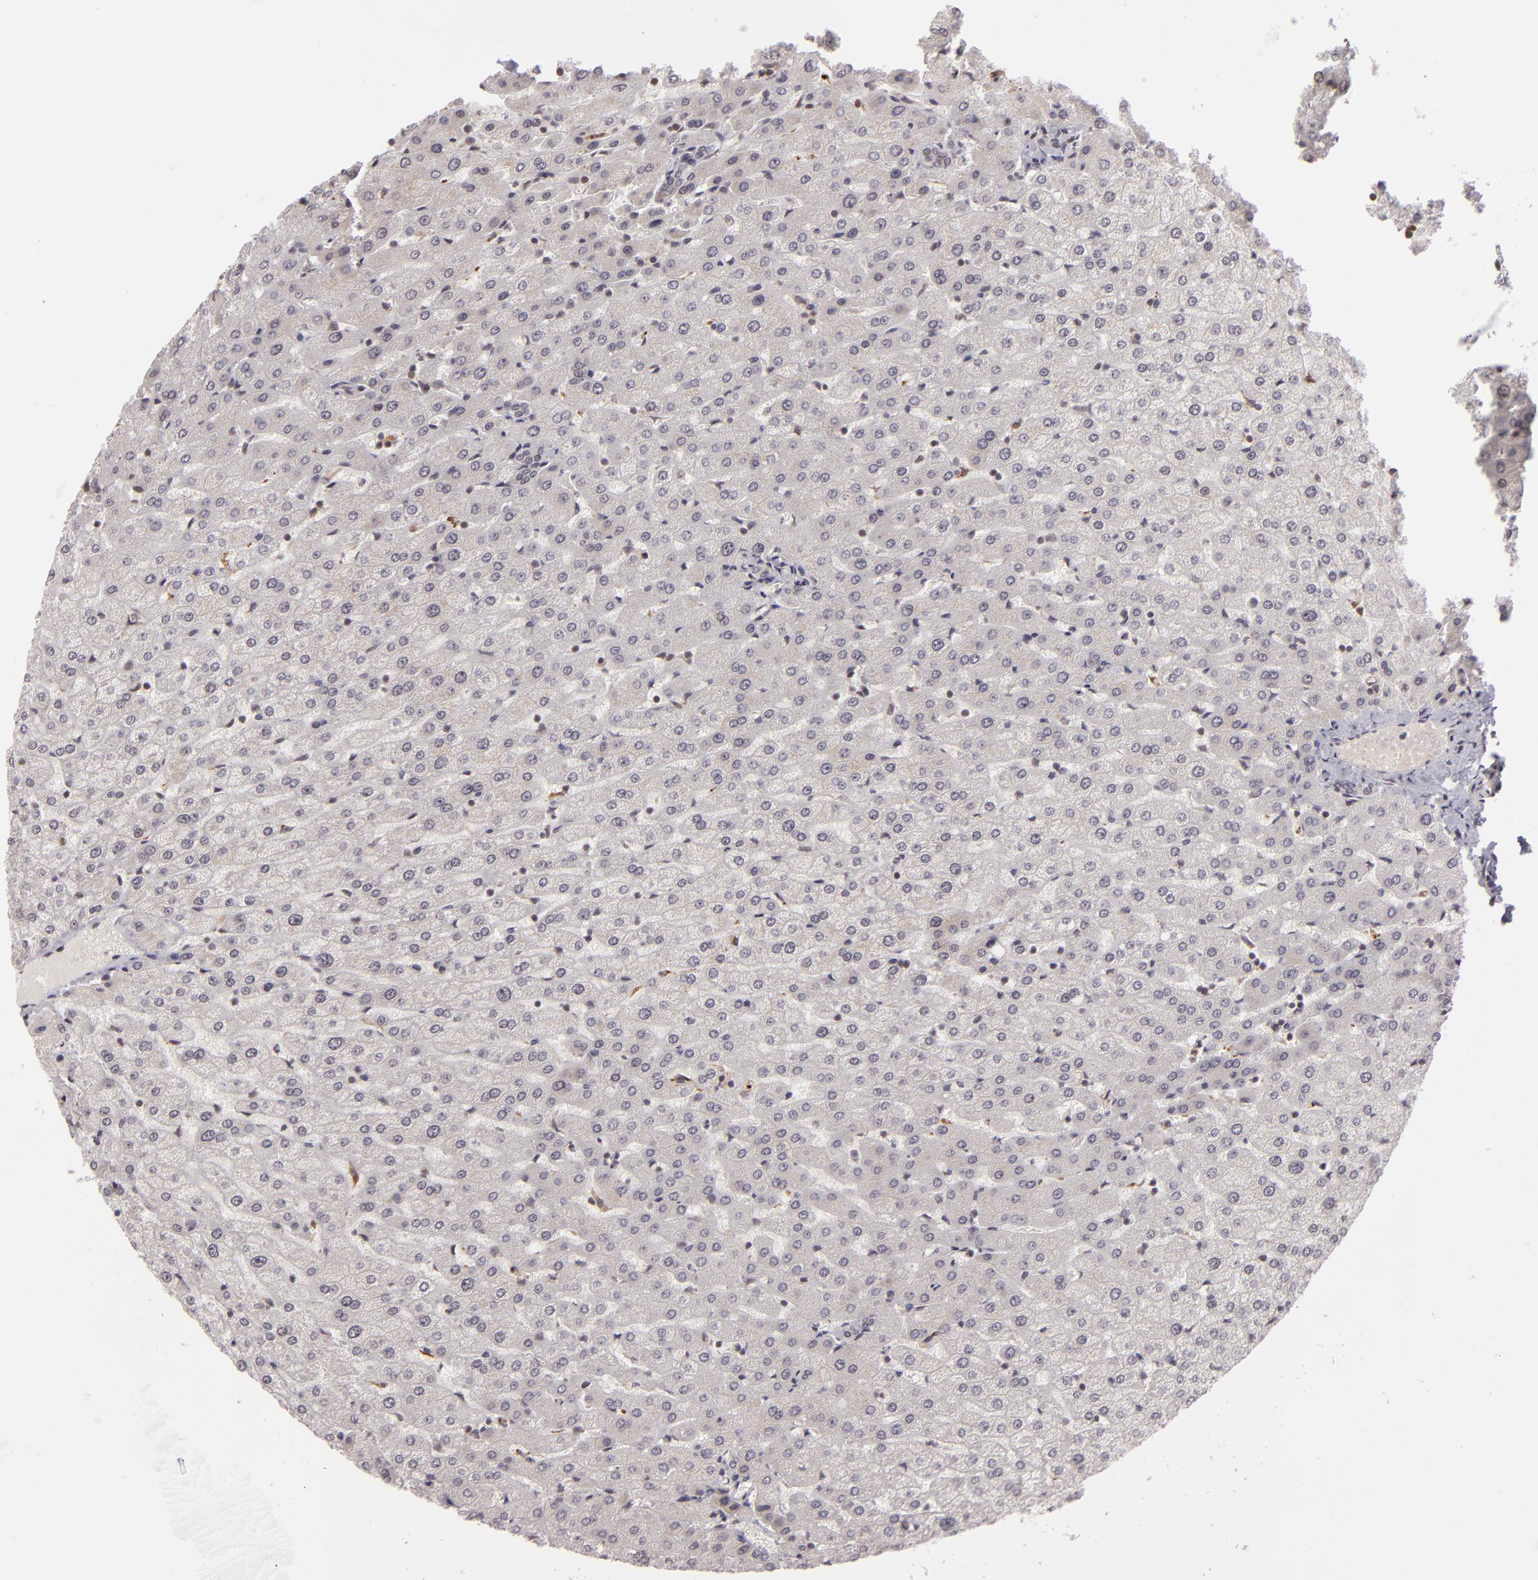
{"staining": {"intensity": "negative", "quantity": "none", "location": "none"}, "tissue": "liver", "cell_type": "Cholangiocytes", "image_type": "normal", "snomed": [{"axis": "morphology", "description": "Normal tissue, NOS"}, {"axis": "morphology", "description": "Fibrosis, NOS"}, {"axis": "topography", "description": "Liver"}], "caption": "Immunohistochemistry (IHC) photomicrograph of benign human liver stained for a protein (brown), which demonstrates no positivity in cholangiocytes.", "gene": "AKAP6", "patient": {"sex": "female", "age": 29}}